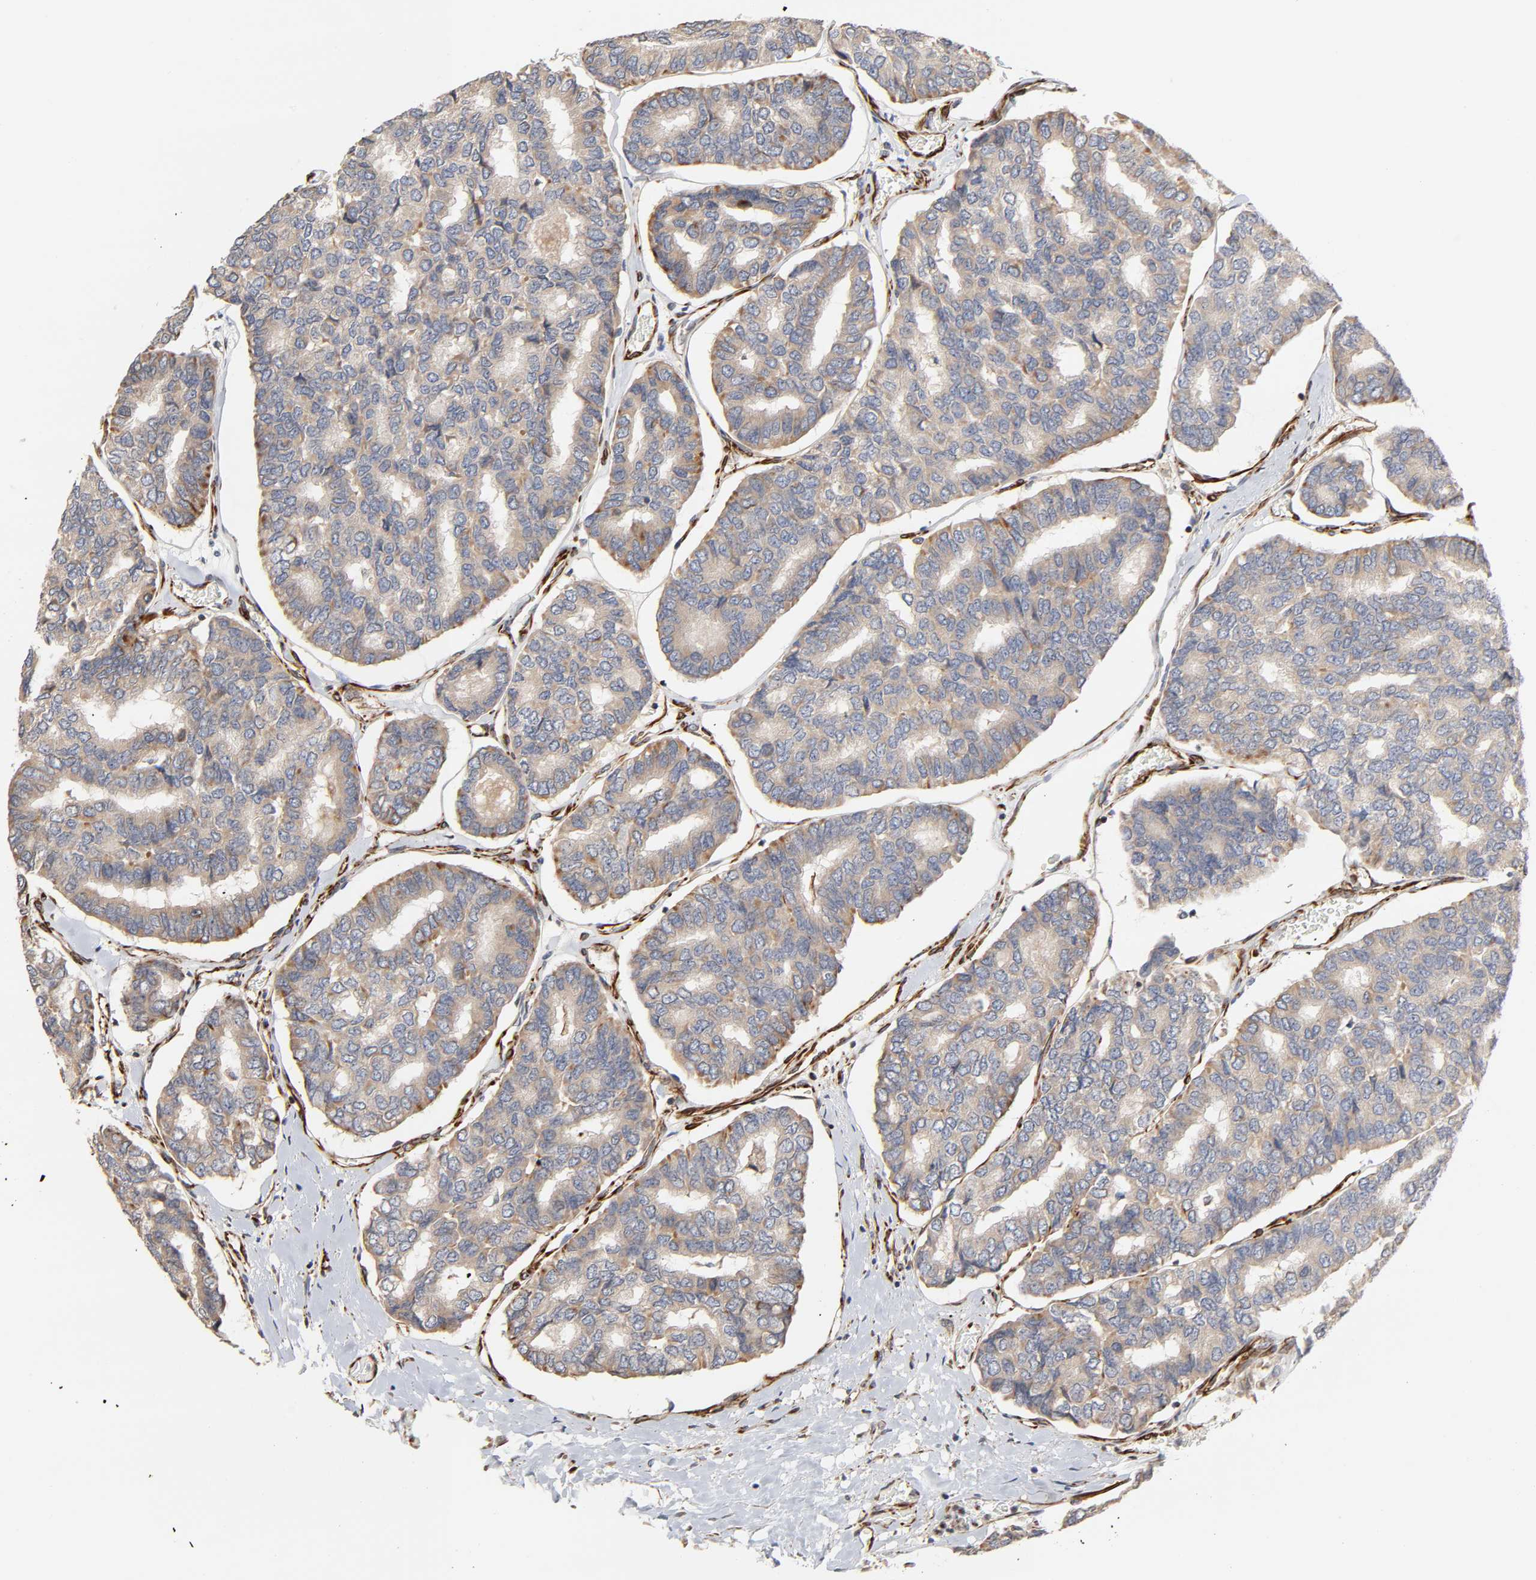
{"staining": {"intensity": "moderate", "quantity": ">75%", "location": "cytoplasmic/membranous"}, "tissue": "thyroid cancer", "cell_type": "Tumor cells", "image_type": "cancer", "snomed": [{"axis": "morphology", "description": "Papillary adenocarcinoma, NOS"}, {"axis": "topography", "description": "Thyroid gland"}], "caption": "Moderate cytoplasmic/membranous protein staining is identified in about >75% of tumor cells in thyroid cancer.", "gene": "FAM118A", "patient": {"sex": "female", "age": 35}}